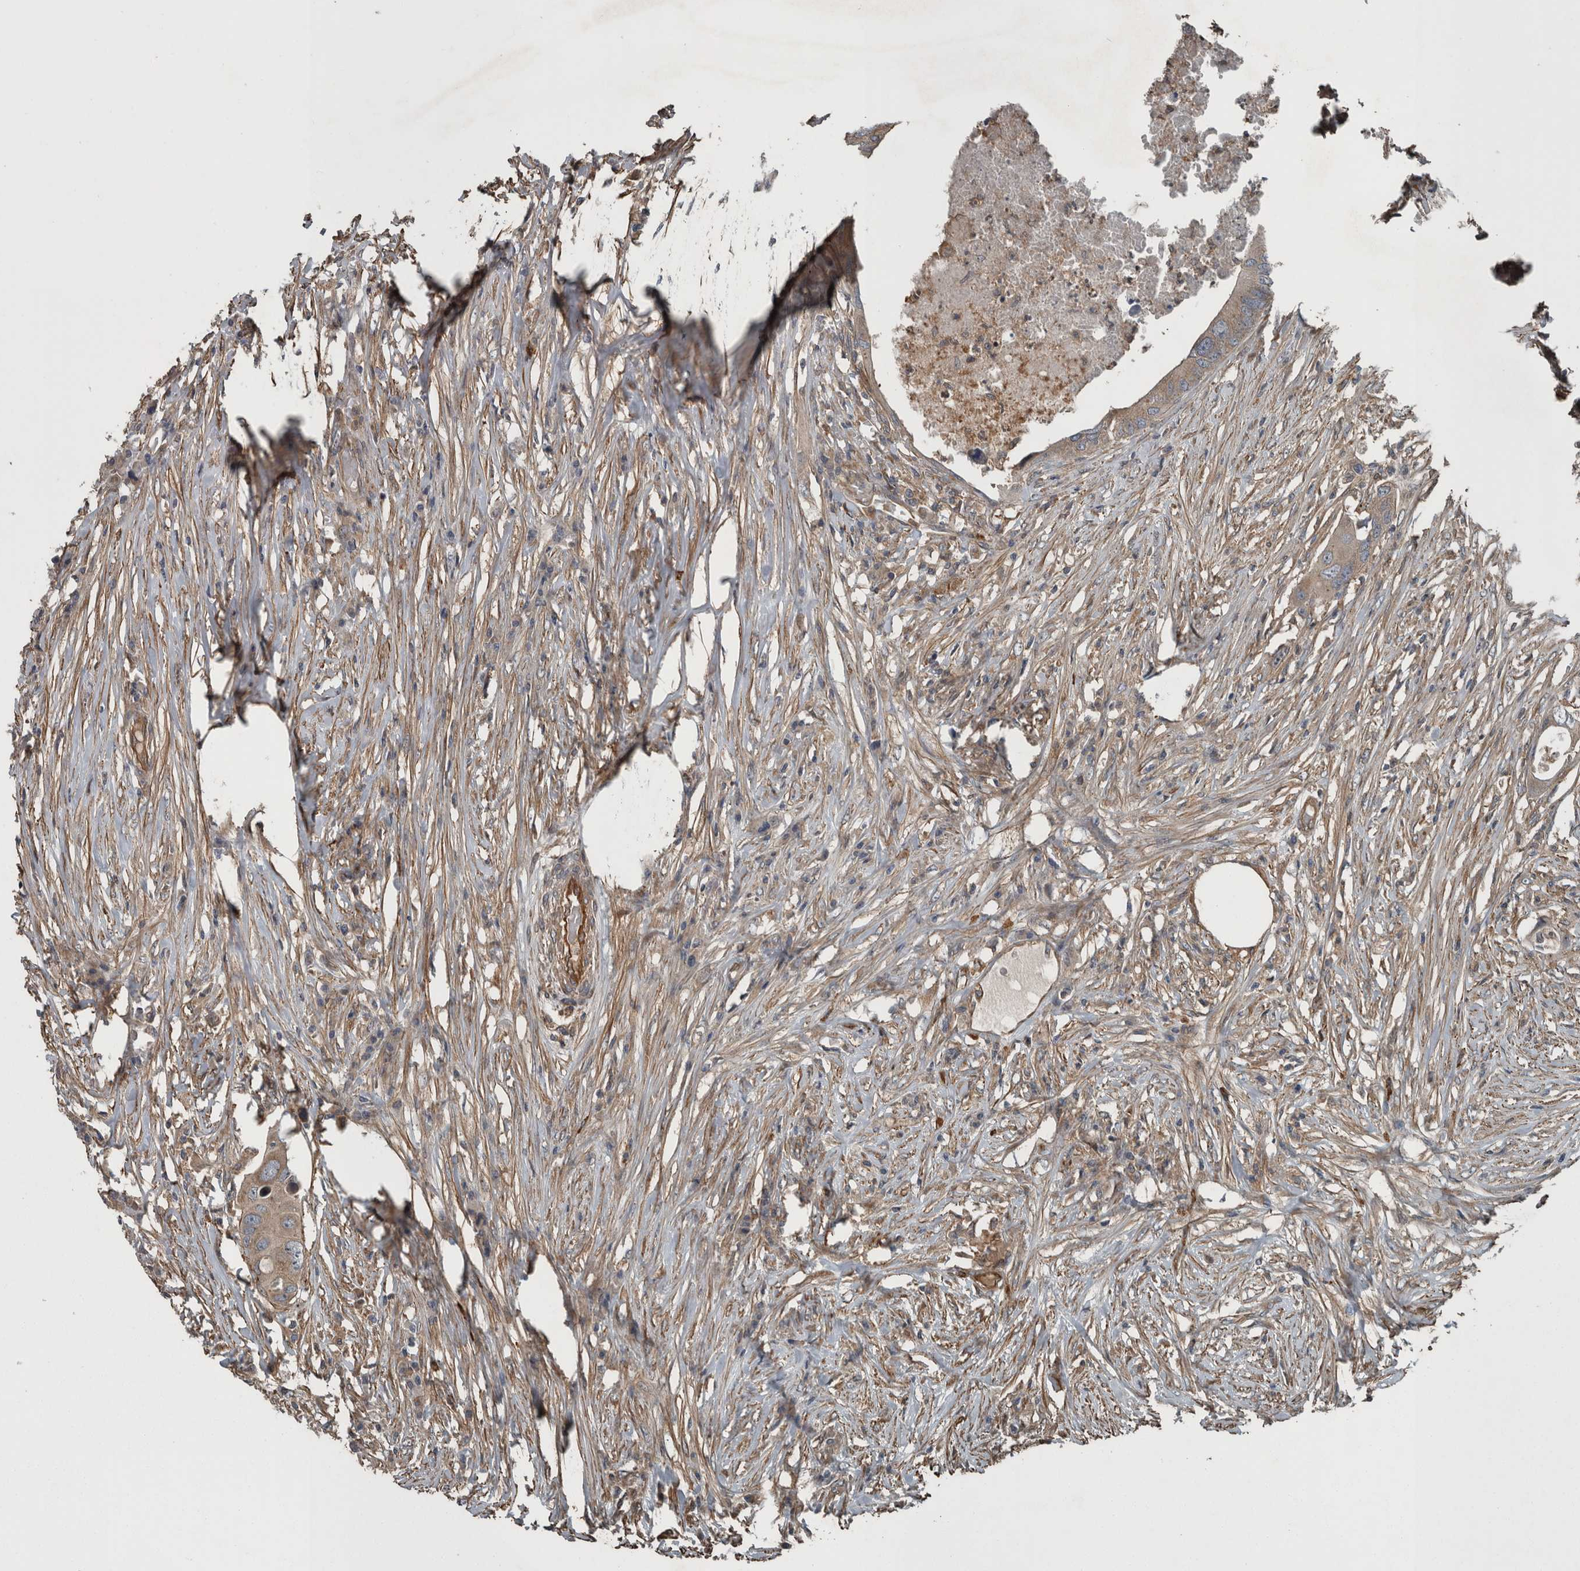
{"staining": {"intensity": "weak", "quantity": ">75%", "location": "cytoplasmic/membranous"}, "tissue": "colorectal cancer", "cell_type": "Tumor cells", "image_type": "cancer", "snomed": [{"axis": "morphology", "description": "Adenocarcinoma, NOS"}, {"axis": "topography", "description": "Colon"}], "caption": "DAB immunohistochemical staining of human colorectal adenocarcinoma displays weak cytoplasmic/membranous protein expression in about >75% of tumor cells.", "gene": "EXOC8", "patient": {"sex": "male", "age": 71}}